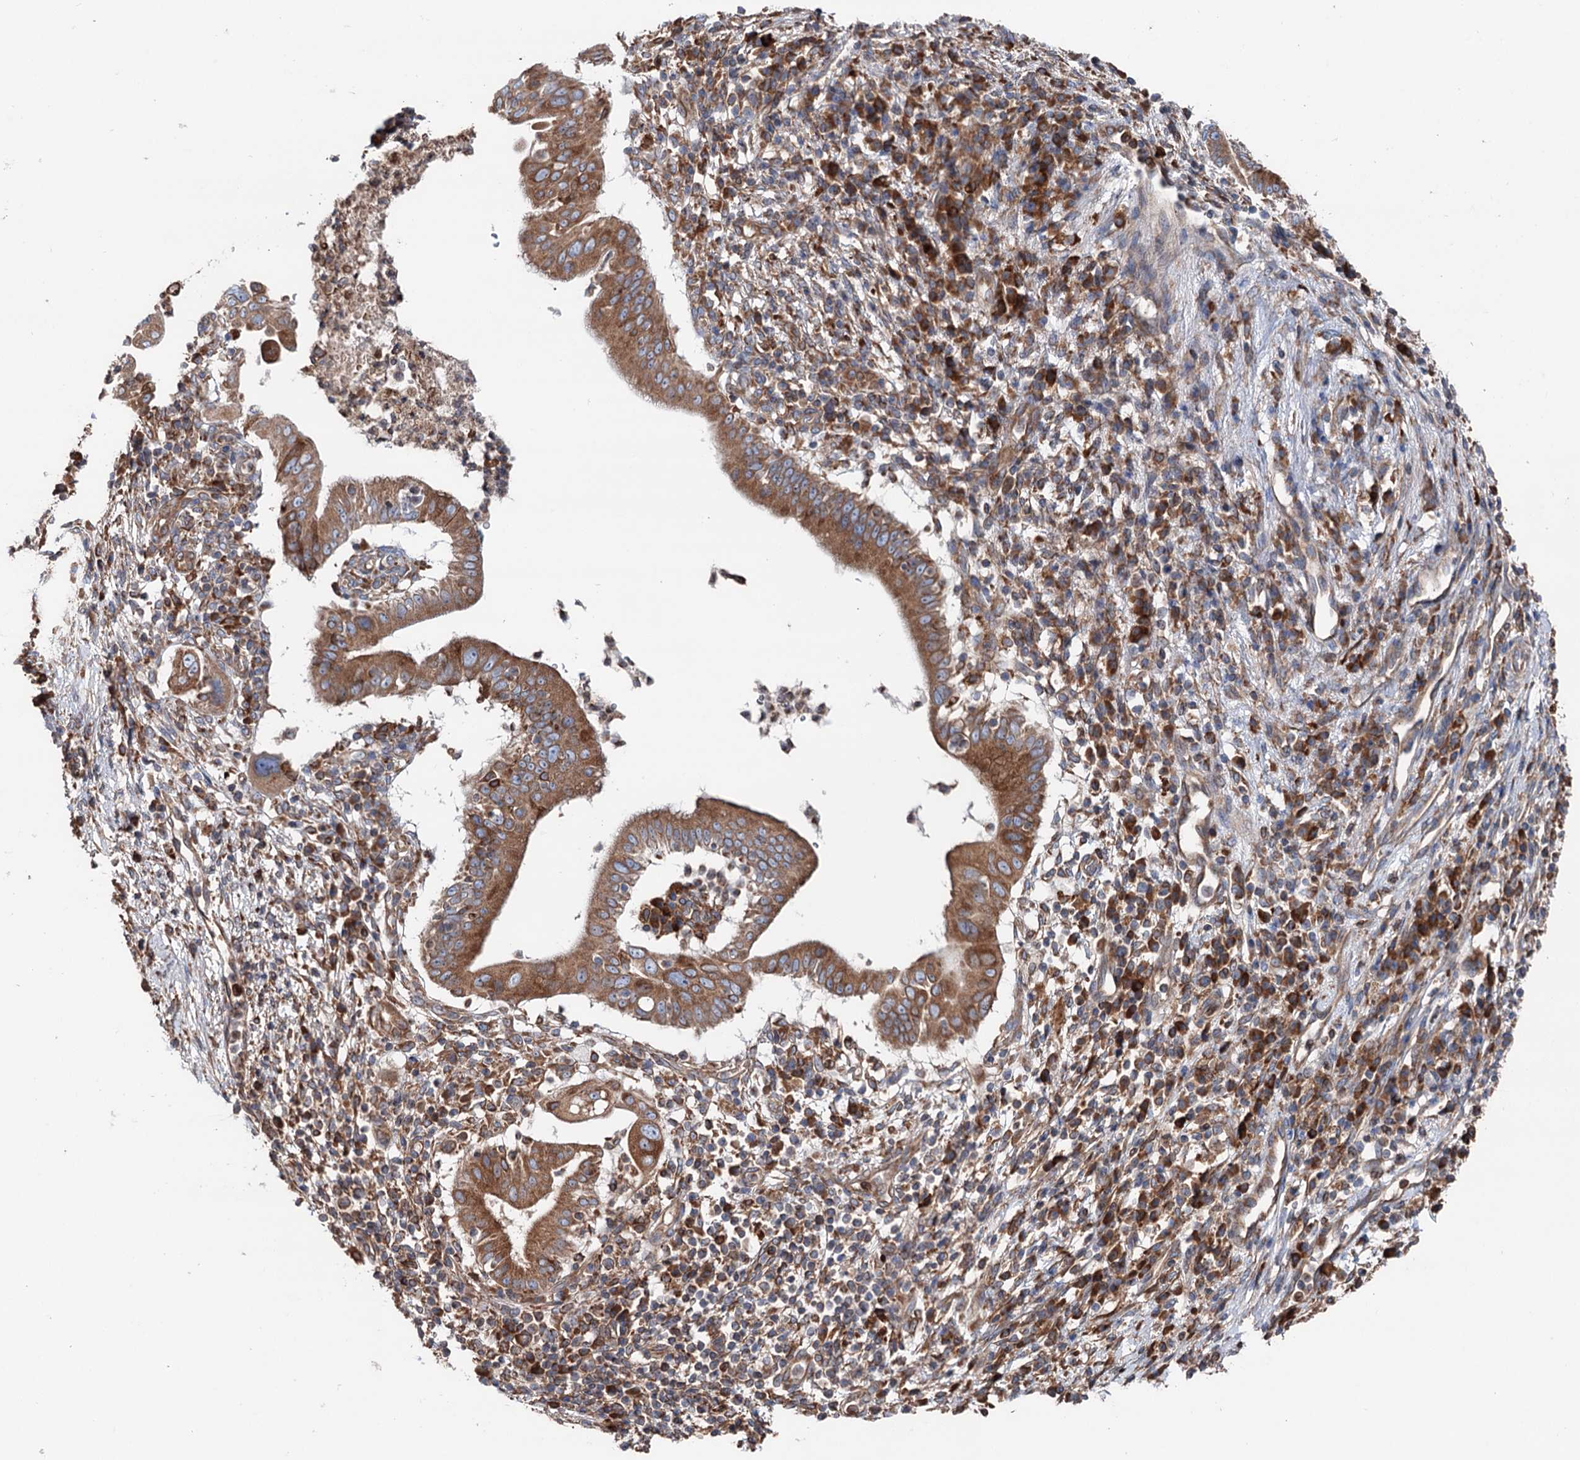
{"staining": {"intensity": "moderate", "quantity": ">75%", "location": "cytoplasmic/membranous"}, "tissue": "pancreatic cancer", "cell_type": "Tumor cells", "image_type": "cancer", "snomed": [{"axis": "morphology", "description": "Adenocarcinoma, NOS"}, {"axis": "topography", "description": "Pancreas"}], "caption": "The photomicrograph exhibits a brown stain indicating the presence of a protein in the cytoplasmic/membranous of tumor cells in pancreatic cancer (adenocarcinoma).", "gene": "ERP29", "patient": {"sex": "male", "age": 68}}